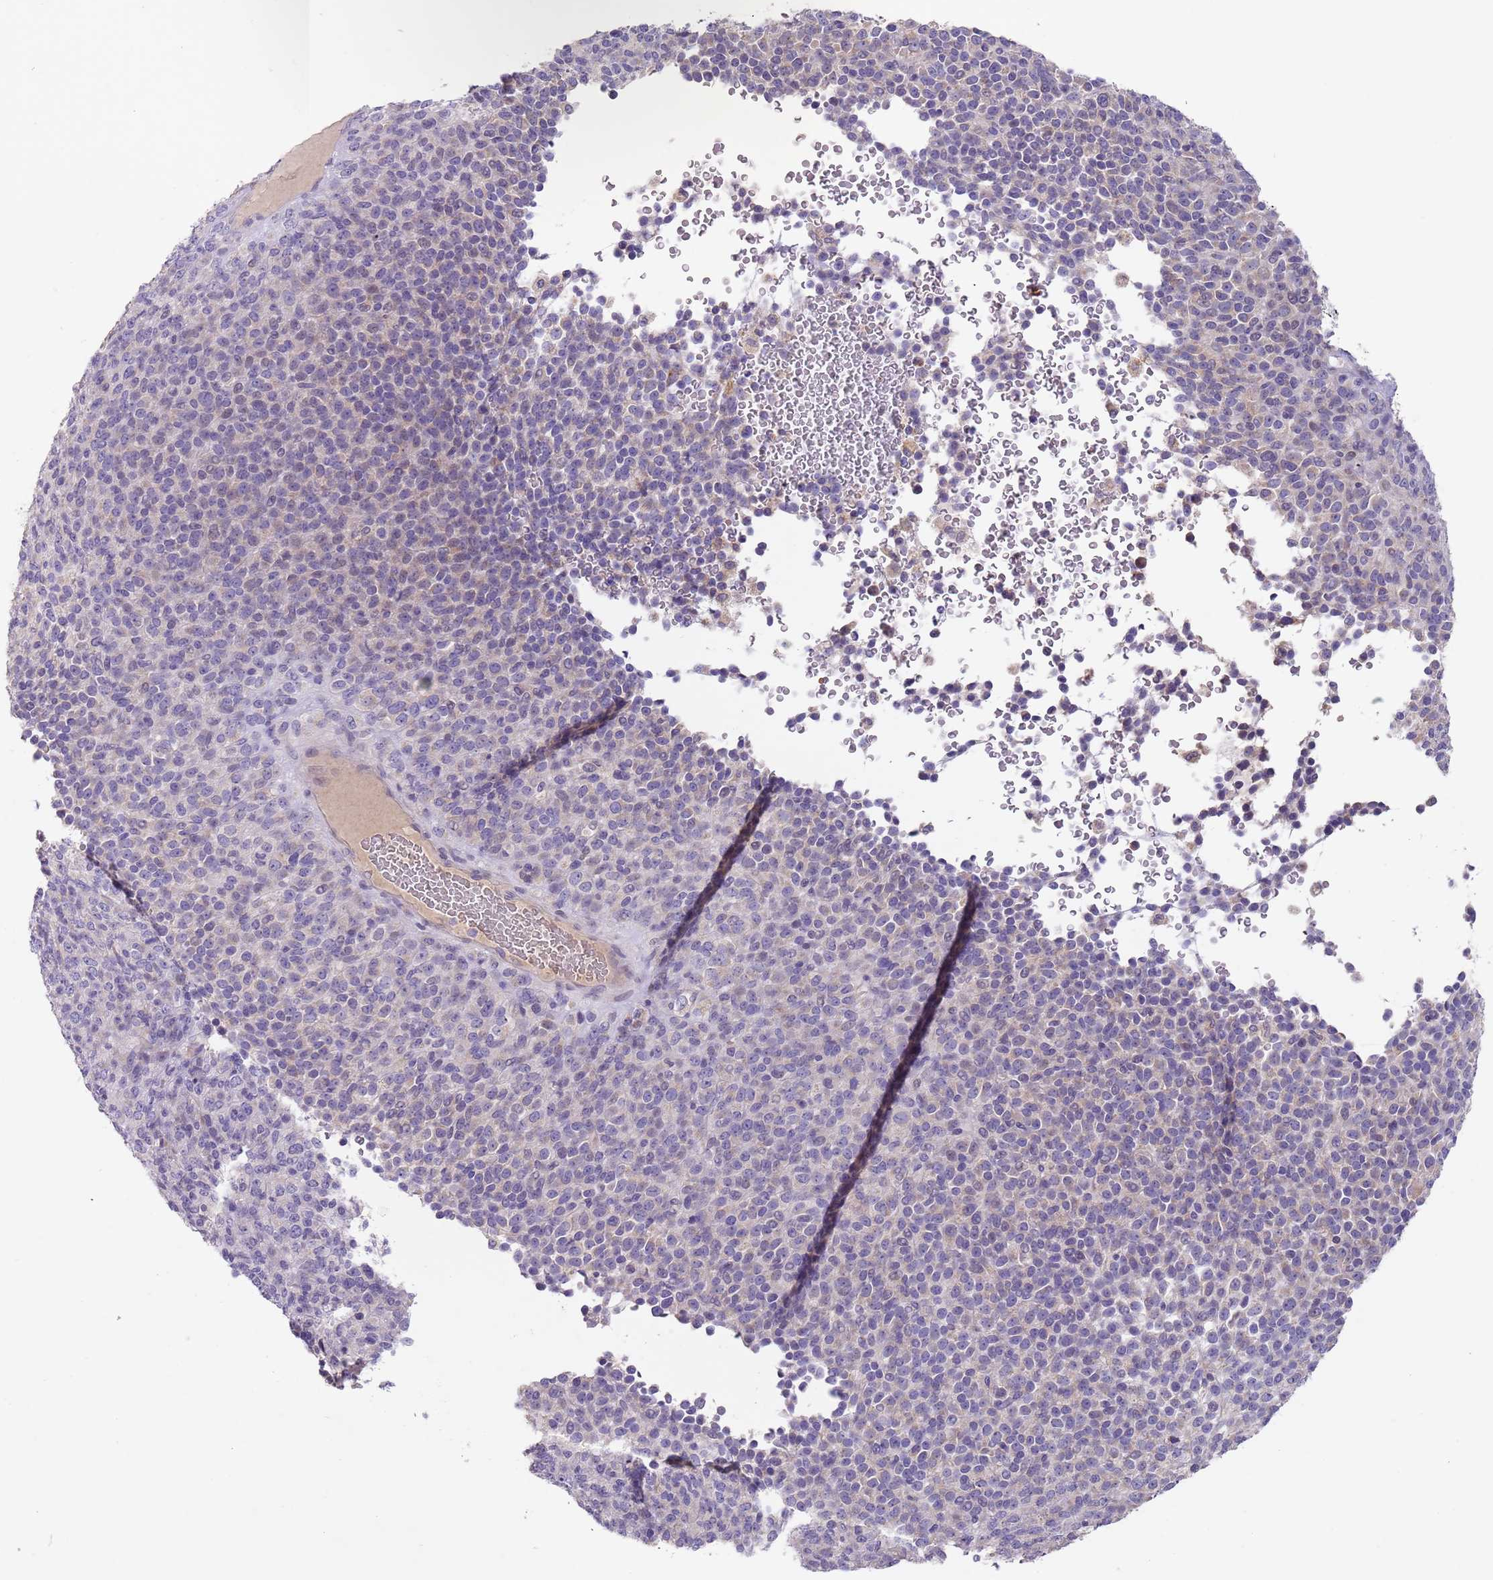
{"staining": {"intensity": "negative", "quantity": "none", "location": "none"}, "tissue": "melanoma", "cell_type": "Tumor cells", "image_type": "cancer", "snomed": [{"axis": "morphology", "description": "Malignant melanoma, Metastatic site"}, {"axis": "topography", "description": "Brain"}], "caption": "This is an IHC photomicrograph of malignant melanoma (metastatic site). There is no positivity in tumor cells.", "gene": "PRAC1", "patient": {"sex": "female", "age": 56}}